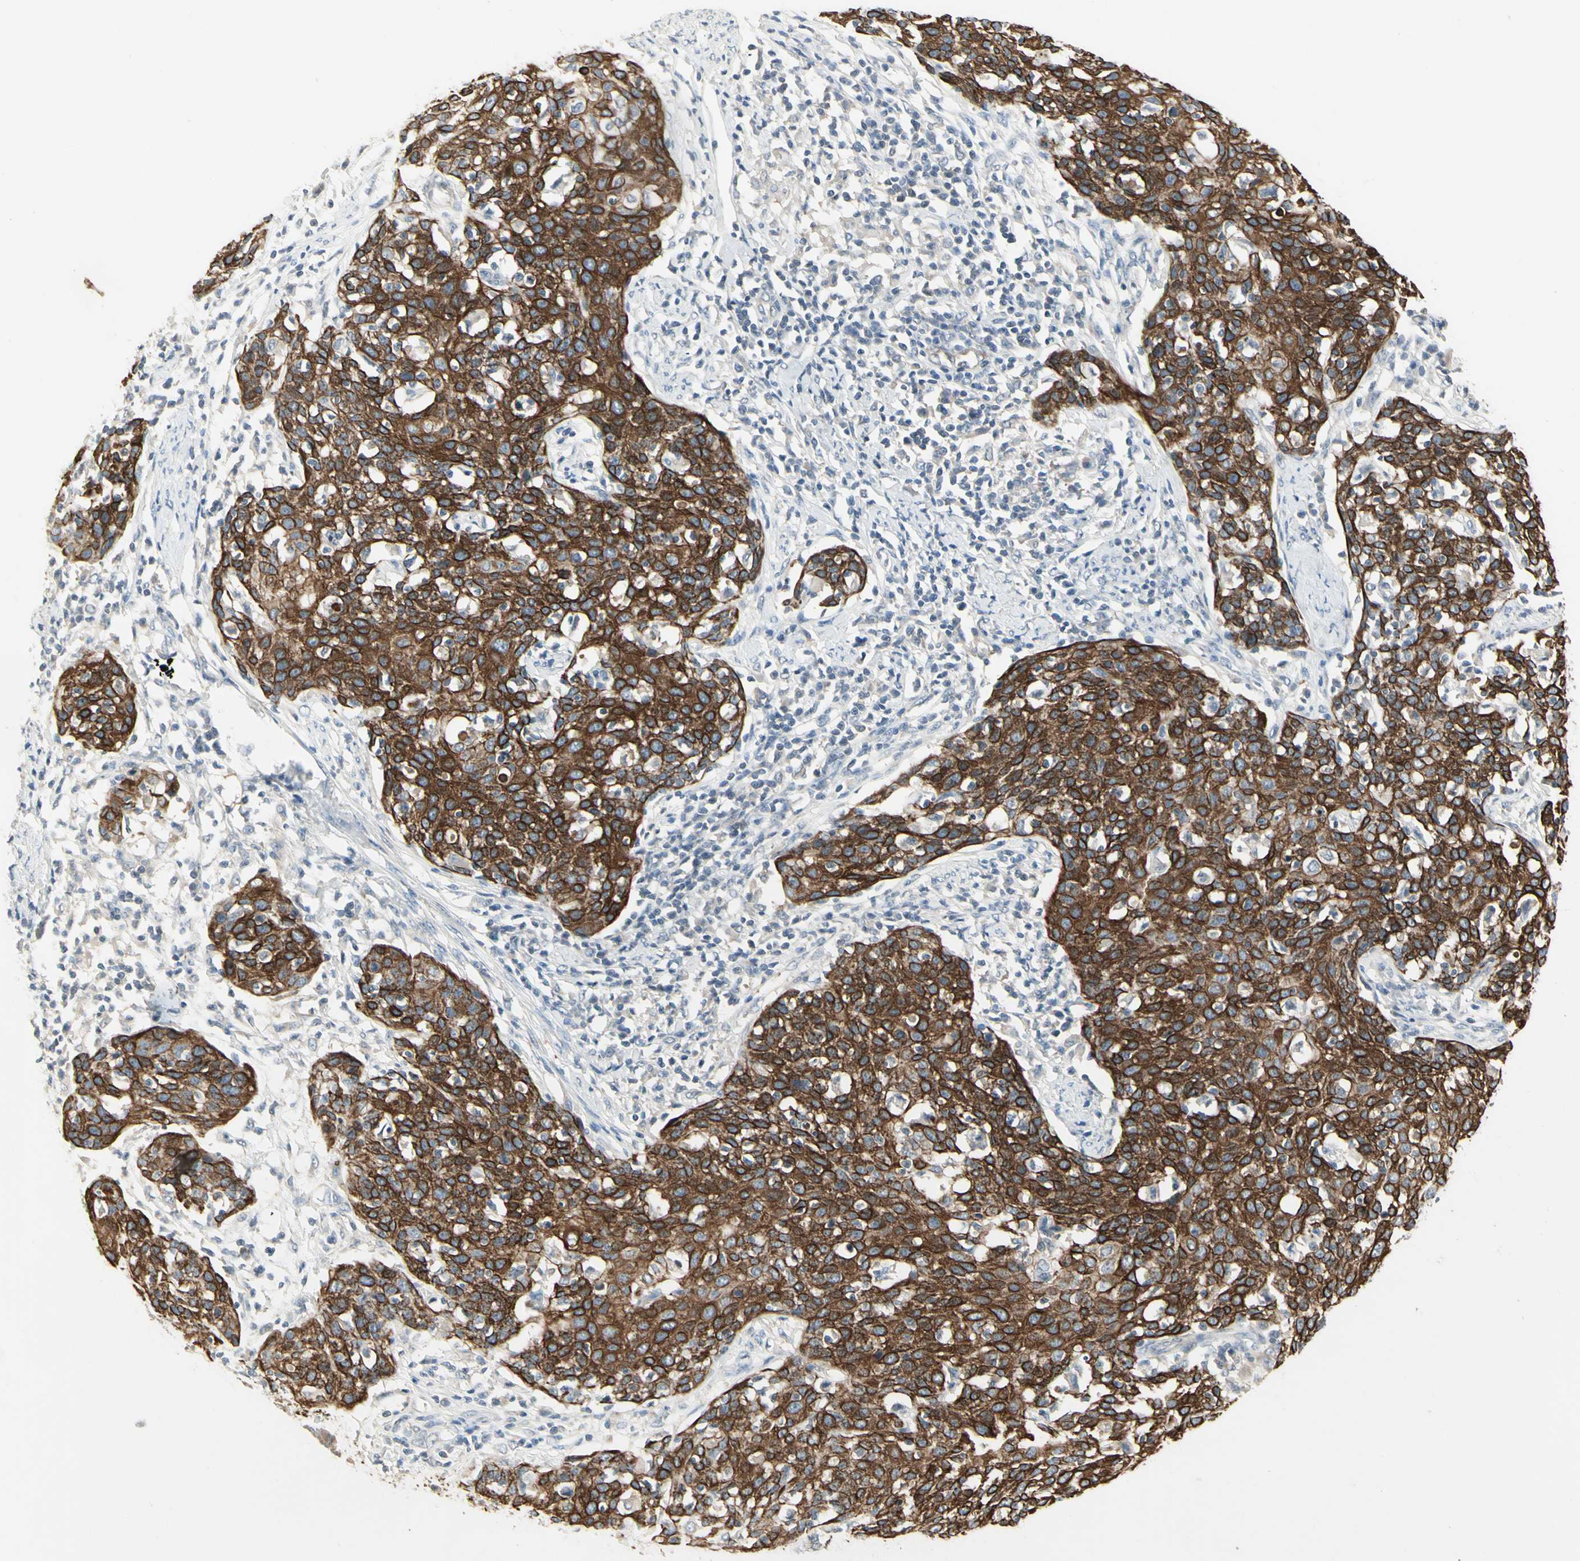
{"staining": {"intensity": "strong", "quantity": ">75%", "location": "cytoplasmic/membranous"}, "tissue": "cervical cancer", "cell_type": "Tumor cells", "image_type": "cancer", "snomed": [{"axis": "morphology", "description": "Squamous cell carcinoma, NOS"}, {"axis": "topography", "description": "Cervix"}], "caption": "There is high levels of strong cytoplasmic/membranous positivity in tumor cells of cervical cancer (squamous cell carcinoma), as demonstrated by immunohistochemical staining (brown color).", "gene": "ZFP36", "patient": {"sex": "female", "age": 38}}